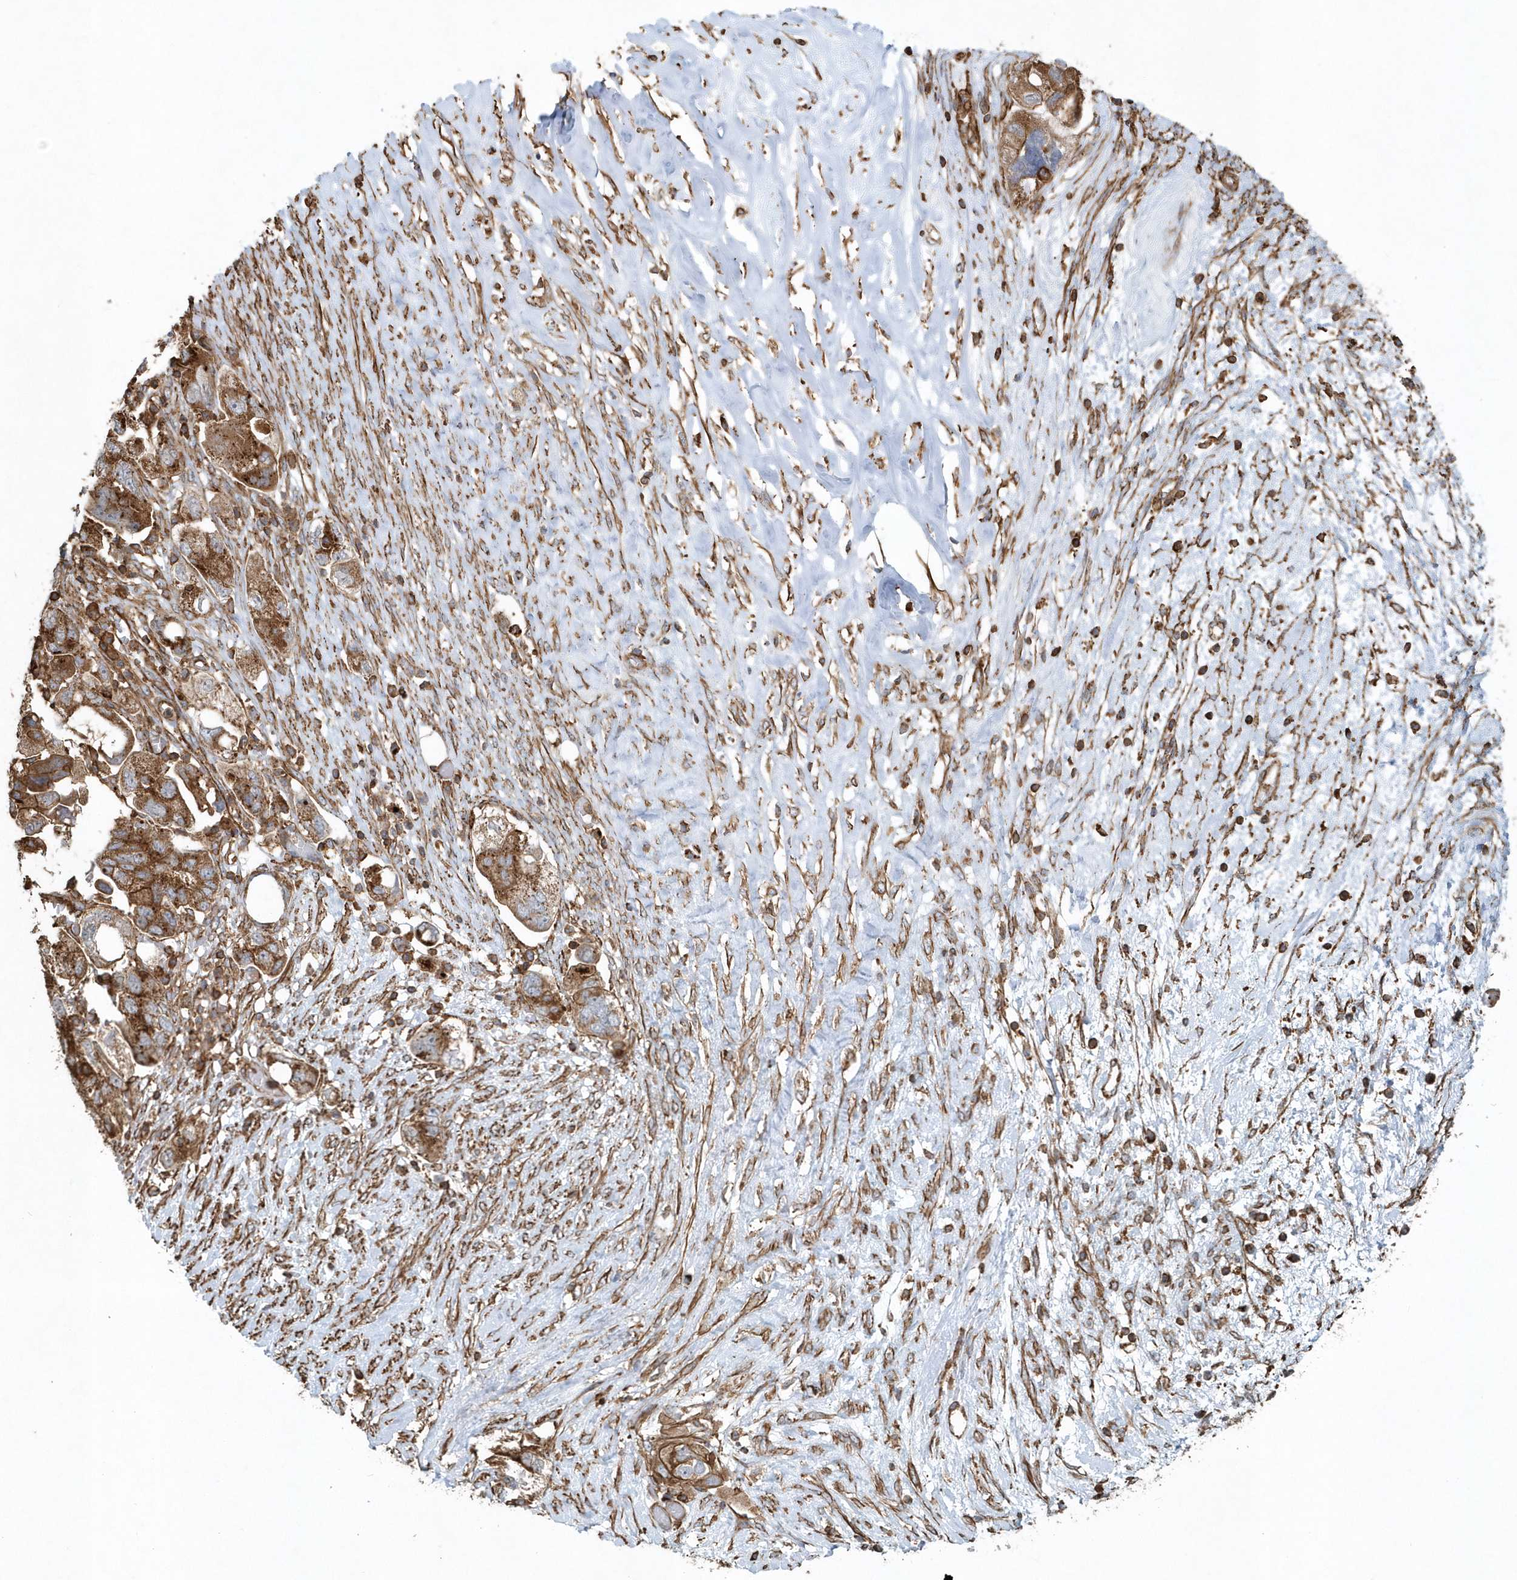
{"staining": {"intensity": "moderate", "quantity": ">75%", "location": "cytoplasmic/membranous"}, "tissue": "ovarian cancer", "cell_type": "Tumor cells", "image_type": "cancer", "snomed": [{"axis": "morphology", "description": "Carcinoma, NOS"}, {"axis": "morphology", "description": "Cystadenocarcinoma, serous, NOS"}, {"axis": "topography", "description": "Ovary"}], "caption": "Immunohistochemical staining of ovarian cancer (carcinoma) shows medium levels of moderate cytoplasmic/membranous expression in about >75% of tumor cells.", "gene": "MMUT", "patient": {"sex": "female", "age": 69}}